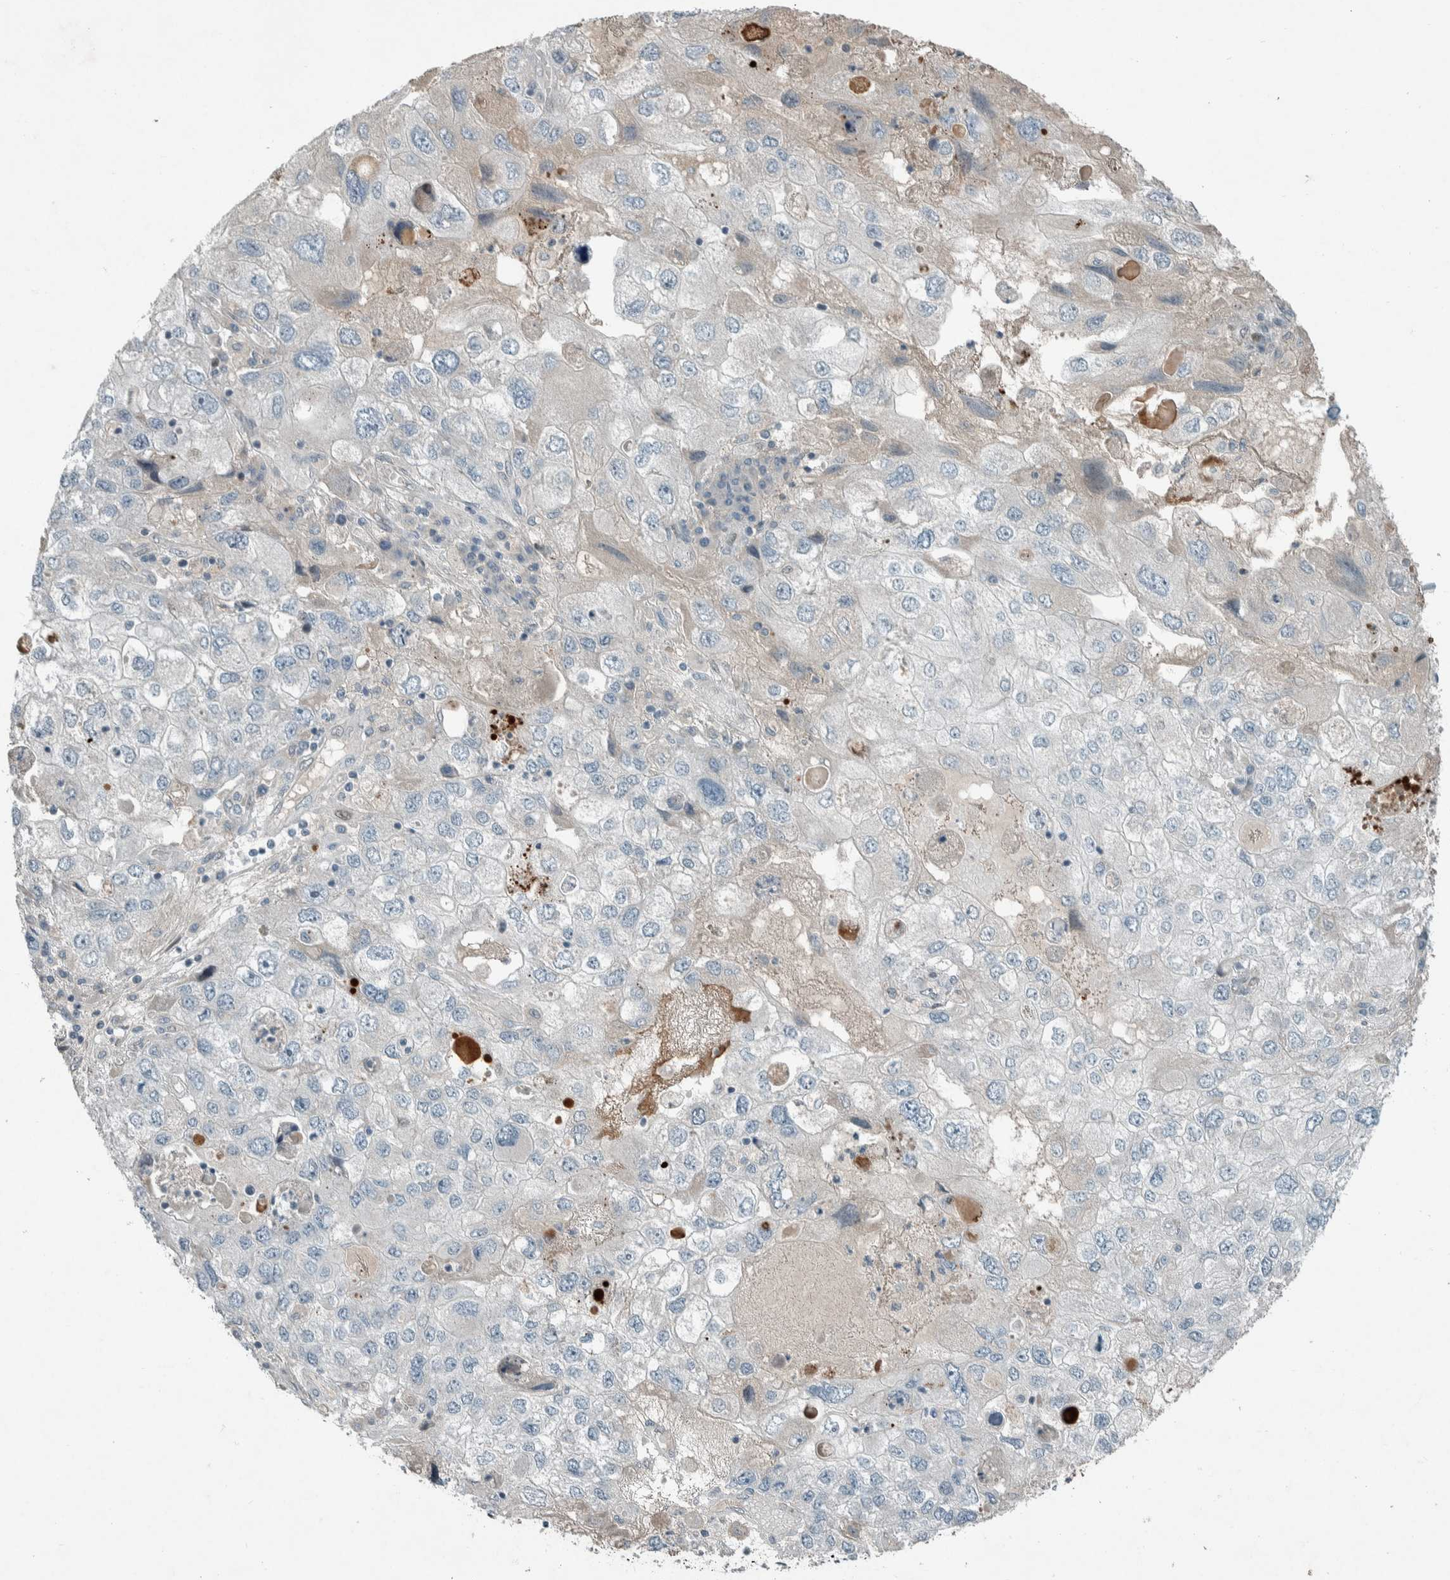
{"staining": {"intensity": "negative", "quantity": "none", "location": "none"}, "tissue": "endometrial cancer", "cell_type": "Tumor cells", "image_type": "cancer", "snomed": [{"axis": "morphology", "description": "Adenocarcinoma, NOS"}, {"axis": "topography", "description": "Endometrium"}], "caption": "A photomicrograph of endometrial adenocarcinoma stained for a protein demonstrates no brown staining in tumor cells. (DAB IHC, high magnification).", "gene": "CERCAM", "patient": {"sex": "female", "age": 49}}